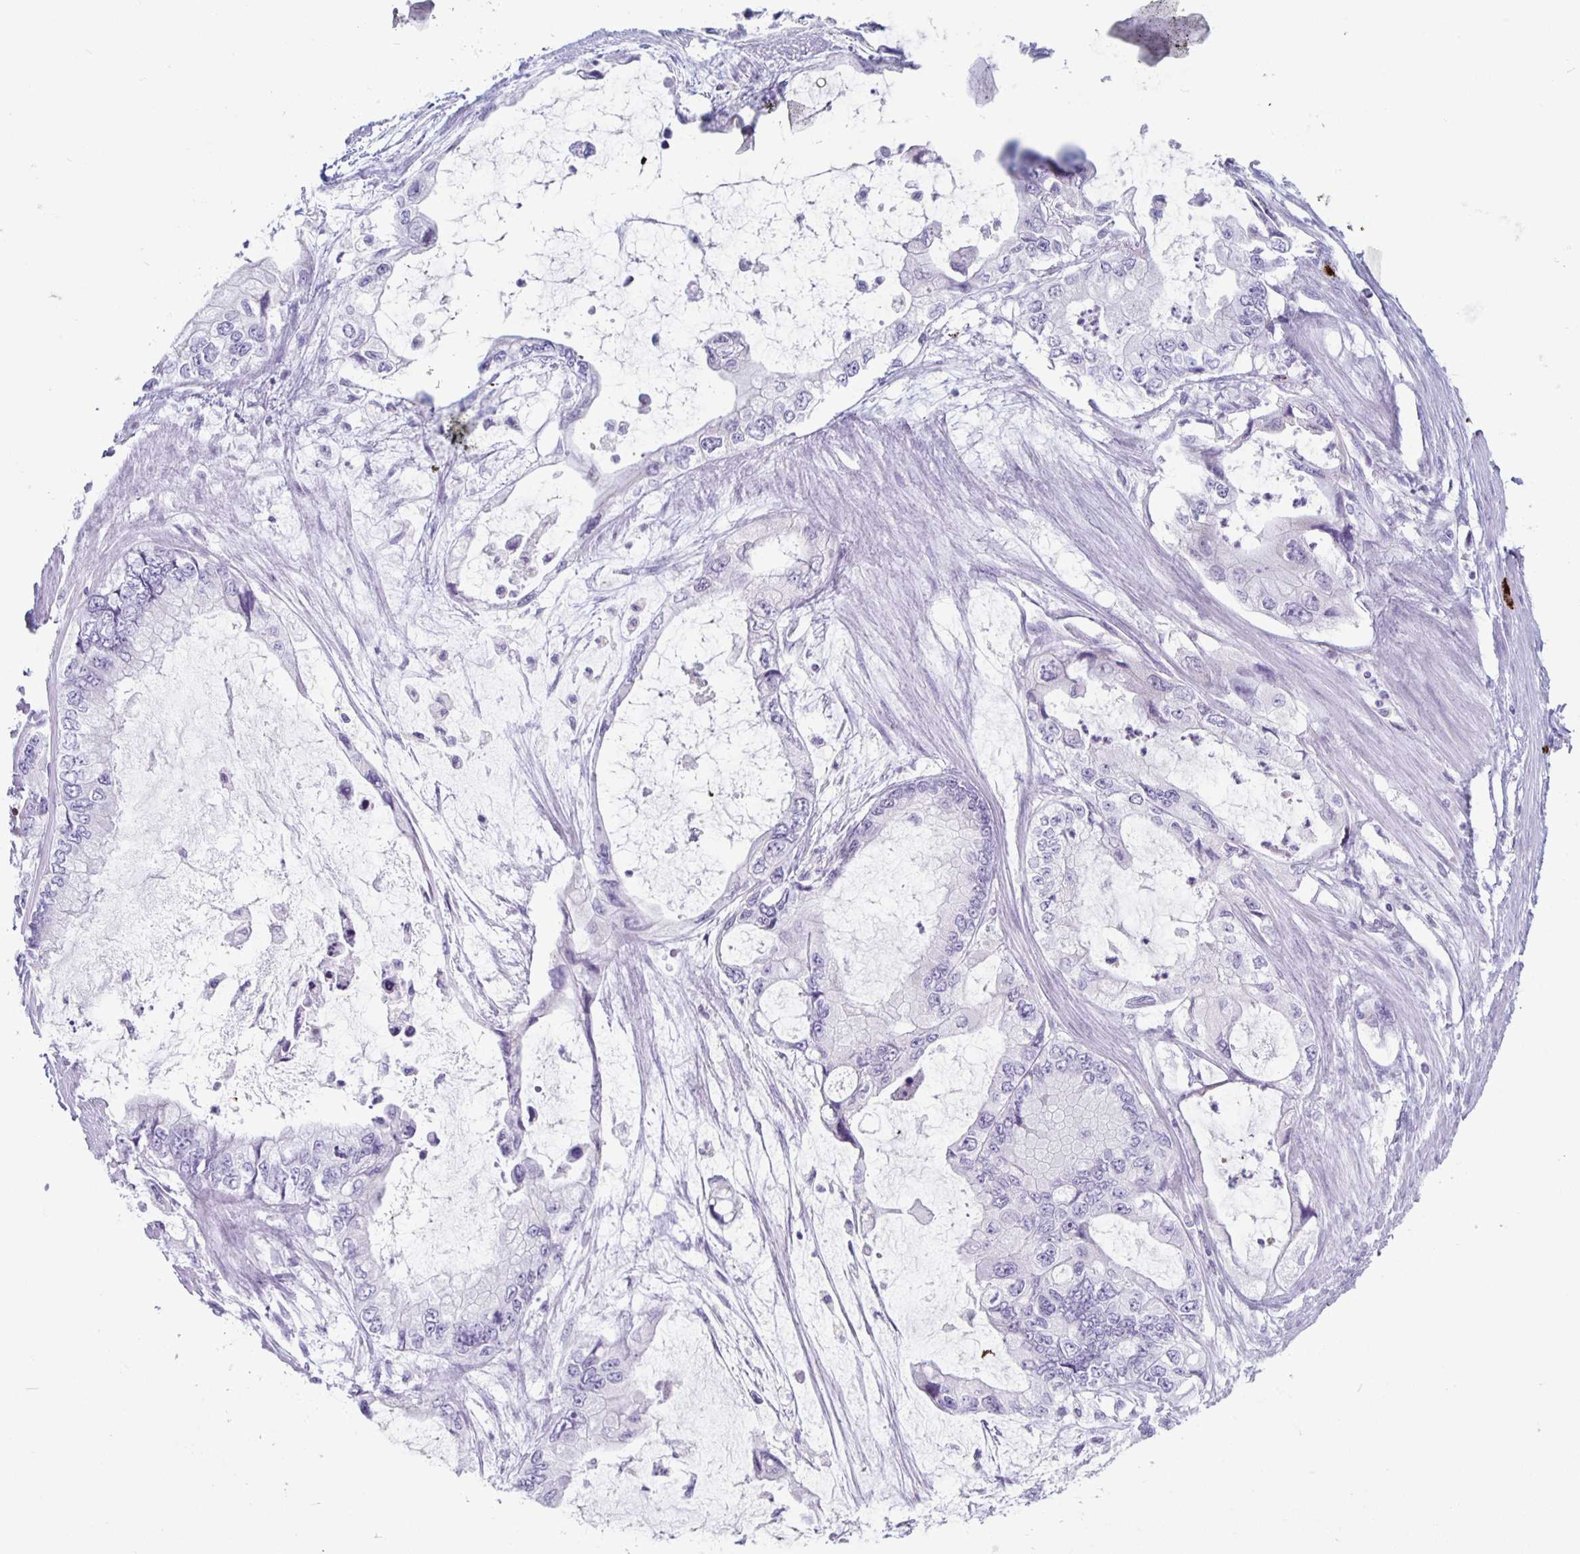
{"staining": {"intensity": "negative", "quantity": "none", "location": "none"}, "tissue": "stomach cancer", "cell_type": "Tumor cells", "image_type": "cancer", "snomed": [{"axis": "morphology", "description": "Adenocarcinoma, NOS"}, {"axis": "topography", "description": "Pancreas"}, {"axis": "topography", "description": "Stomach, upper"}, {"axis": "topography", "description": "Stomach"}], "caption": "Human stomach adenocarcinoma stained for a protein using IHC reveals no expression in tumor cells.", "gene": "GZMK", "patient": {"sex": "male", "age": 77}}